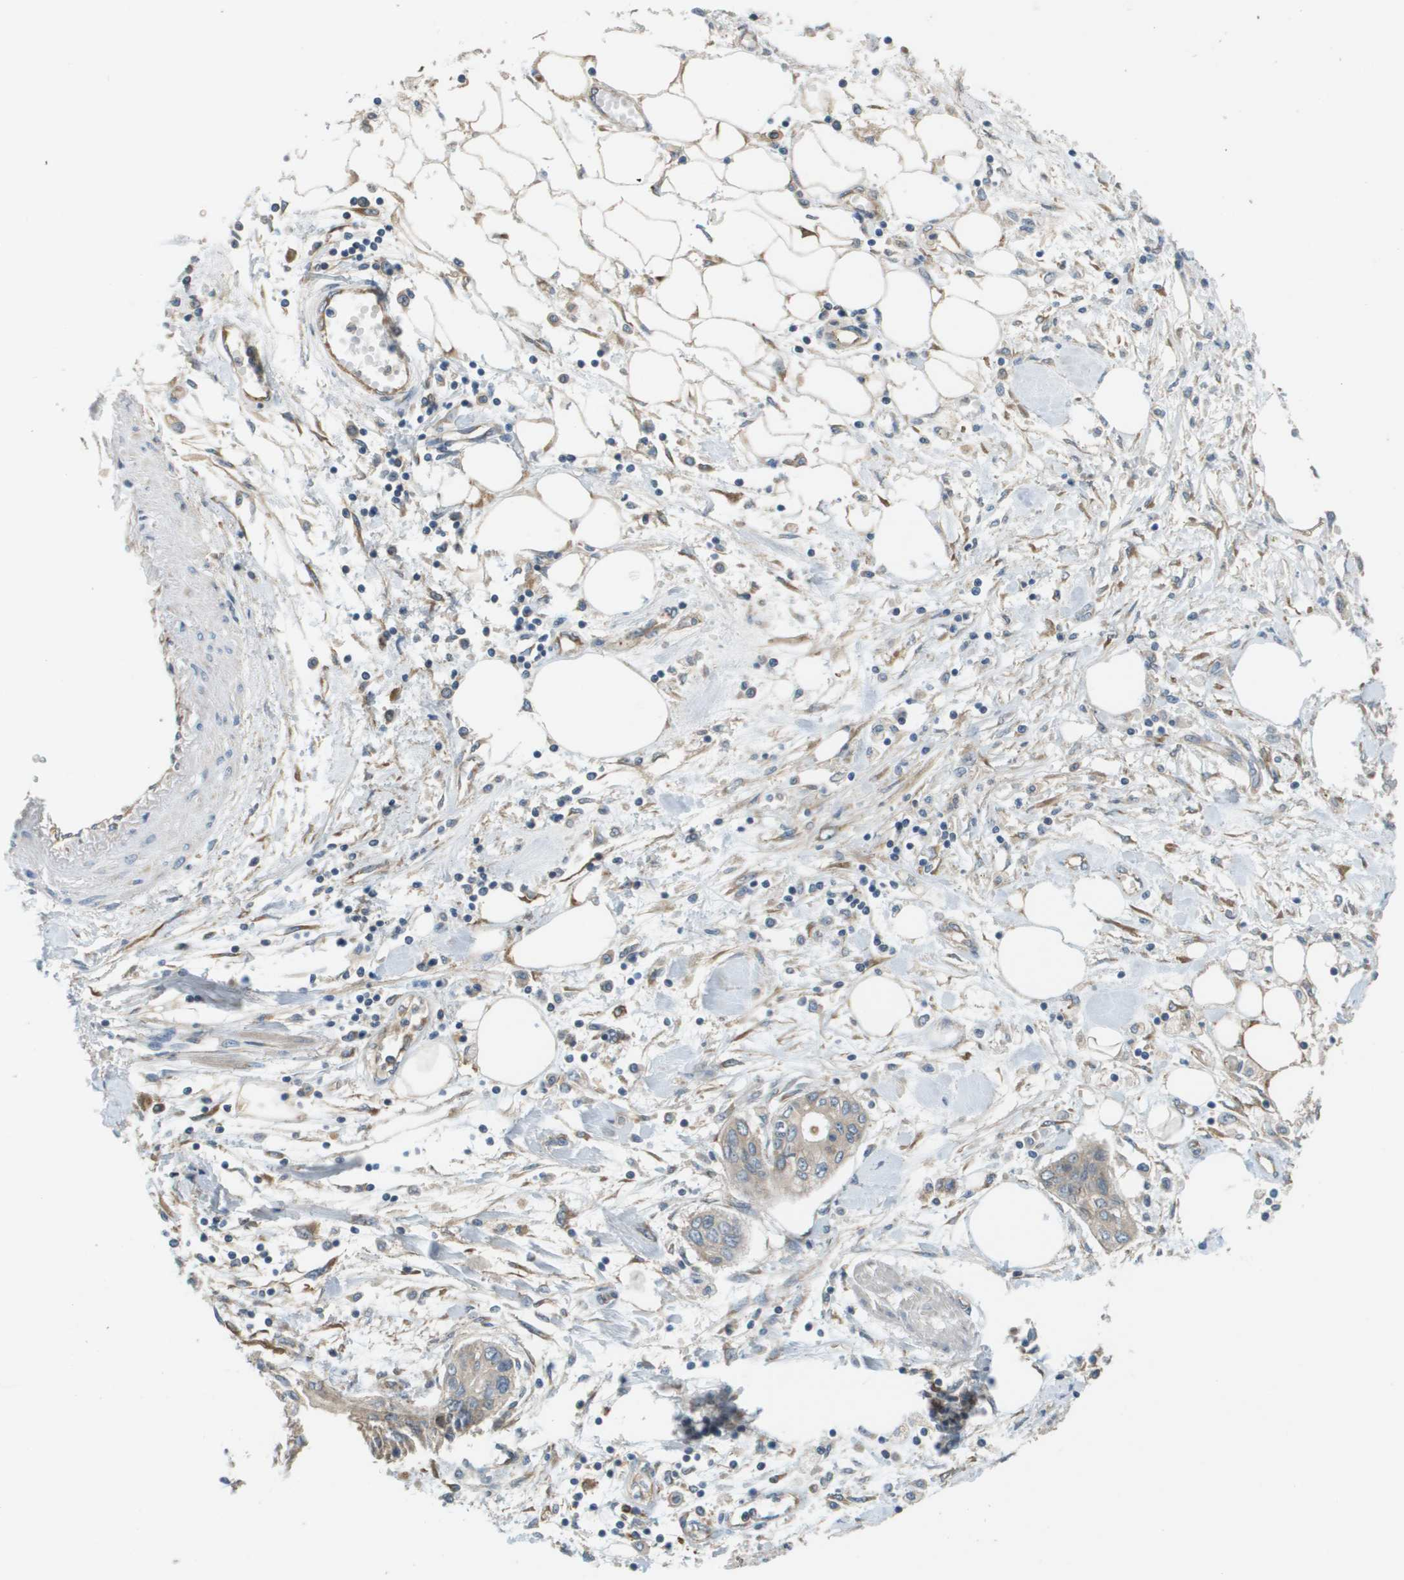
{"staining": {"intensity": "moderate", "quantity": ">75%", "location": "cytoplasmic/membranous"}, "tissue": "pancreatic cancer", "cell_type": "Tumor cells", "image_type": "cancer", "snomed": [{"axis": "morphology", "description": "Adenocarcinoma, NOS"}, {"axis": "topography", "description": "Pancreas"}], "caption": "Human pancreatic cancer stained with a brown dye exhibits moderate cytoplasmic/membranous positive staining in approximately >75% of tumor cells.", "gene": "SAMSN1", "patient": {"sex": "female", "age": 77}}